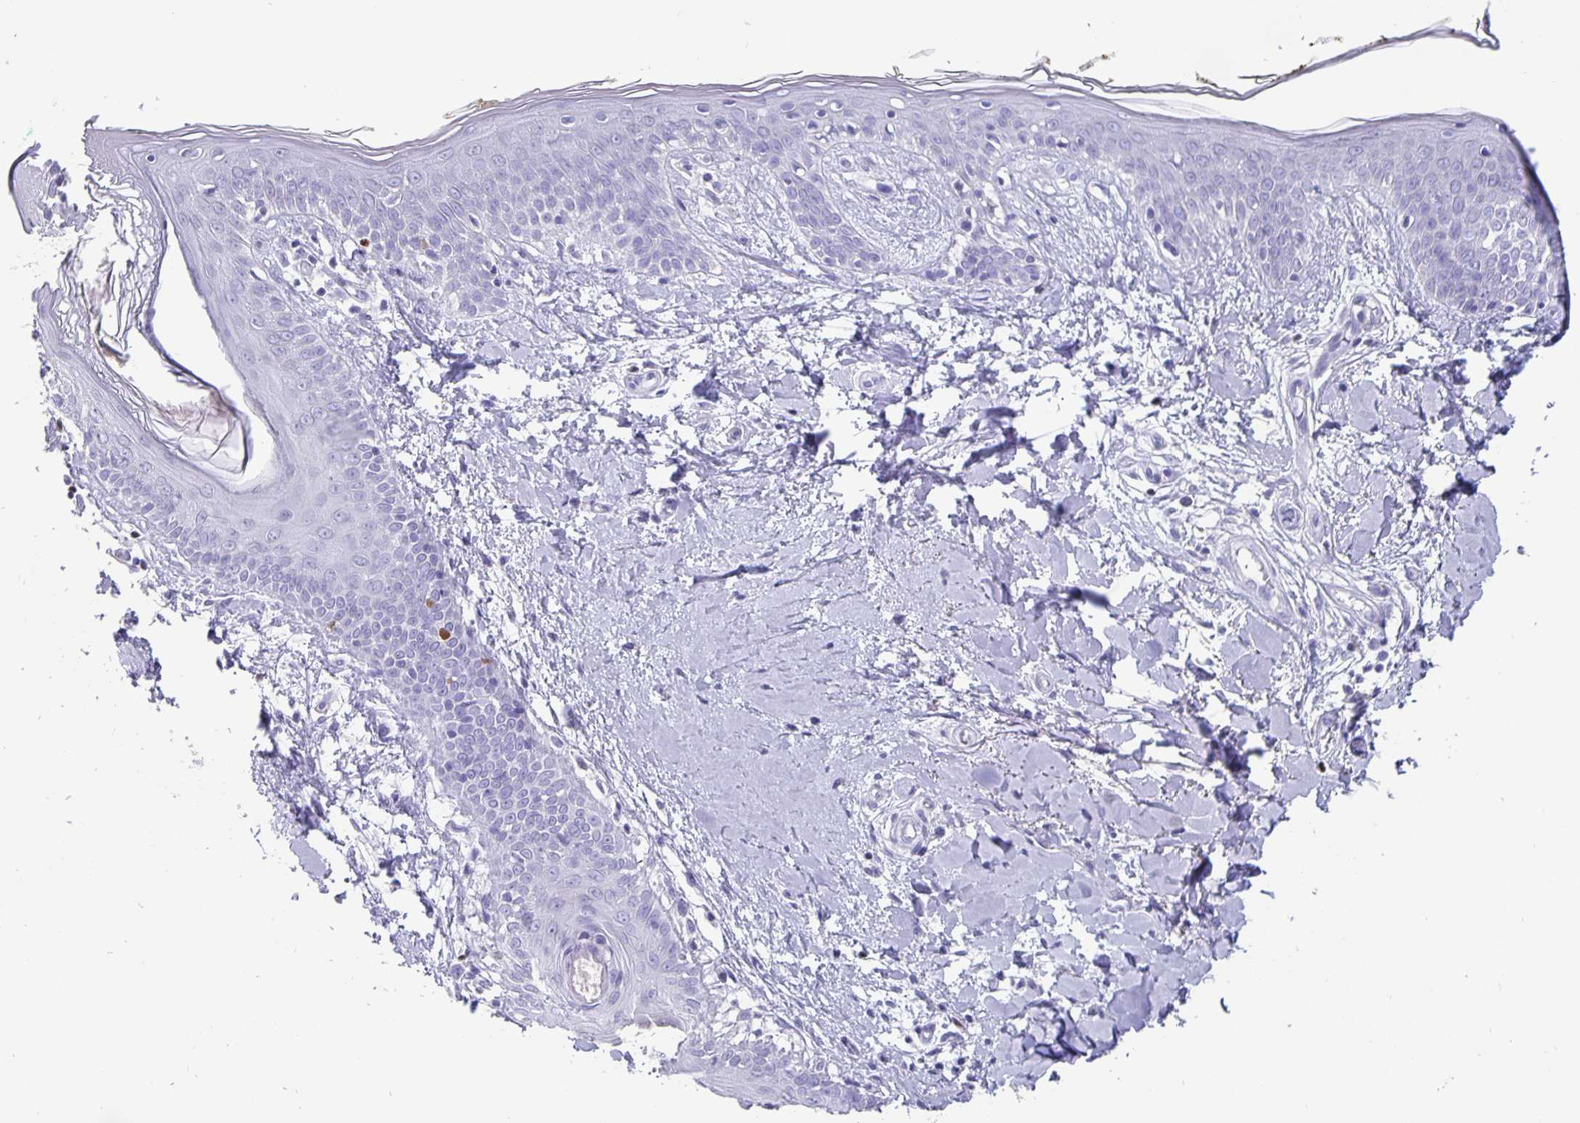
{"staining": {"intensity": "negative", "quantity": "none", "location": "none"}, "tissue": "skin", "cell_type": "Fibroblasts", "image_type": "normal", "snomed": [{"axis": "morphology", "description": "Normal tissue, NOS"}, {"axis": "topography", "description": "Skin"}], "caption": "A high-resolution histopathology image shows IHC staining of normal skin, which shows no significant expression in fibroblasts.", "gene": "SATB2", "patient": {"sex": "female", "age": 34}}